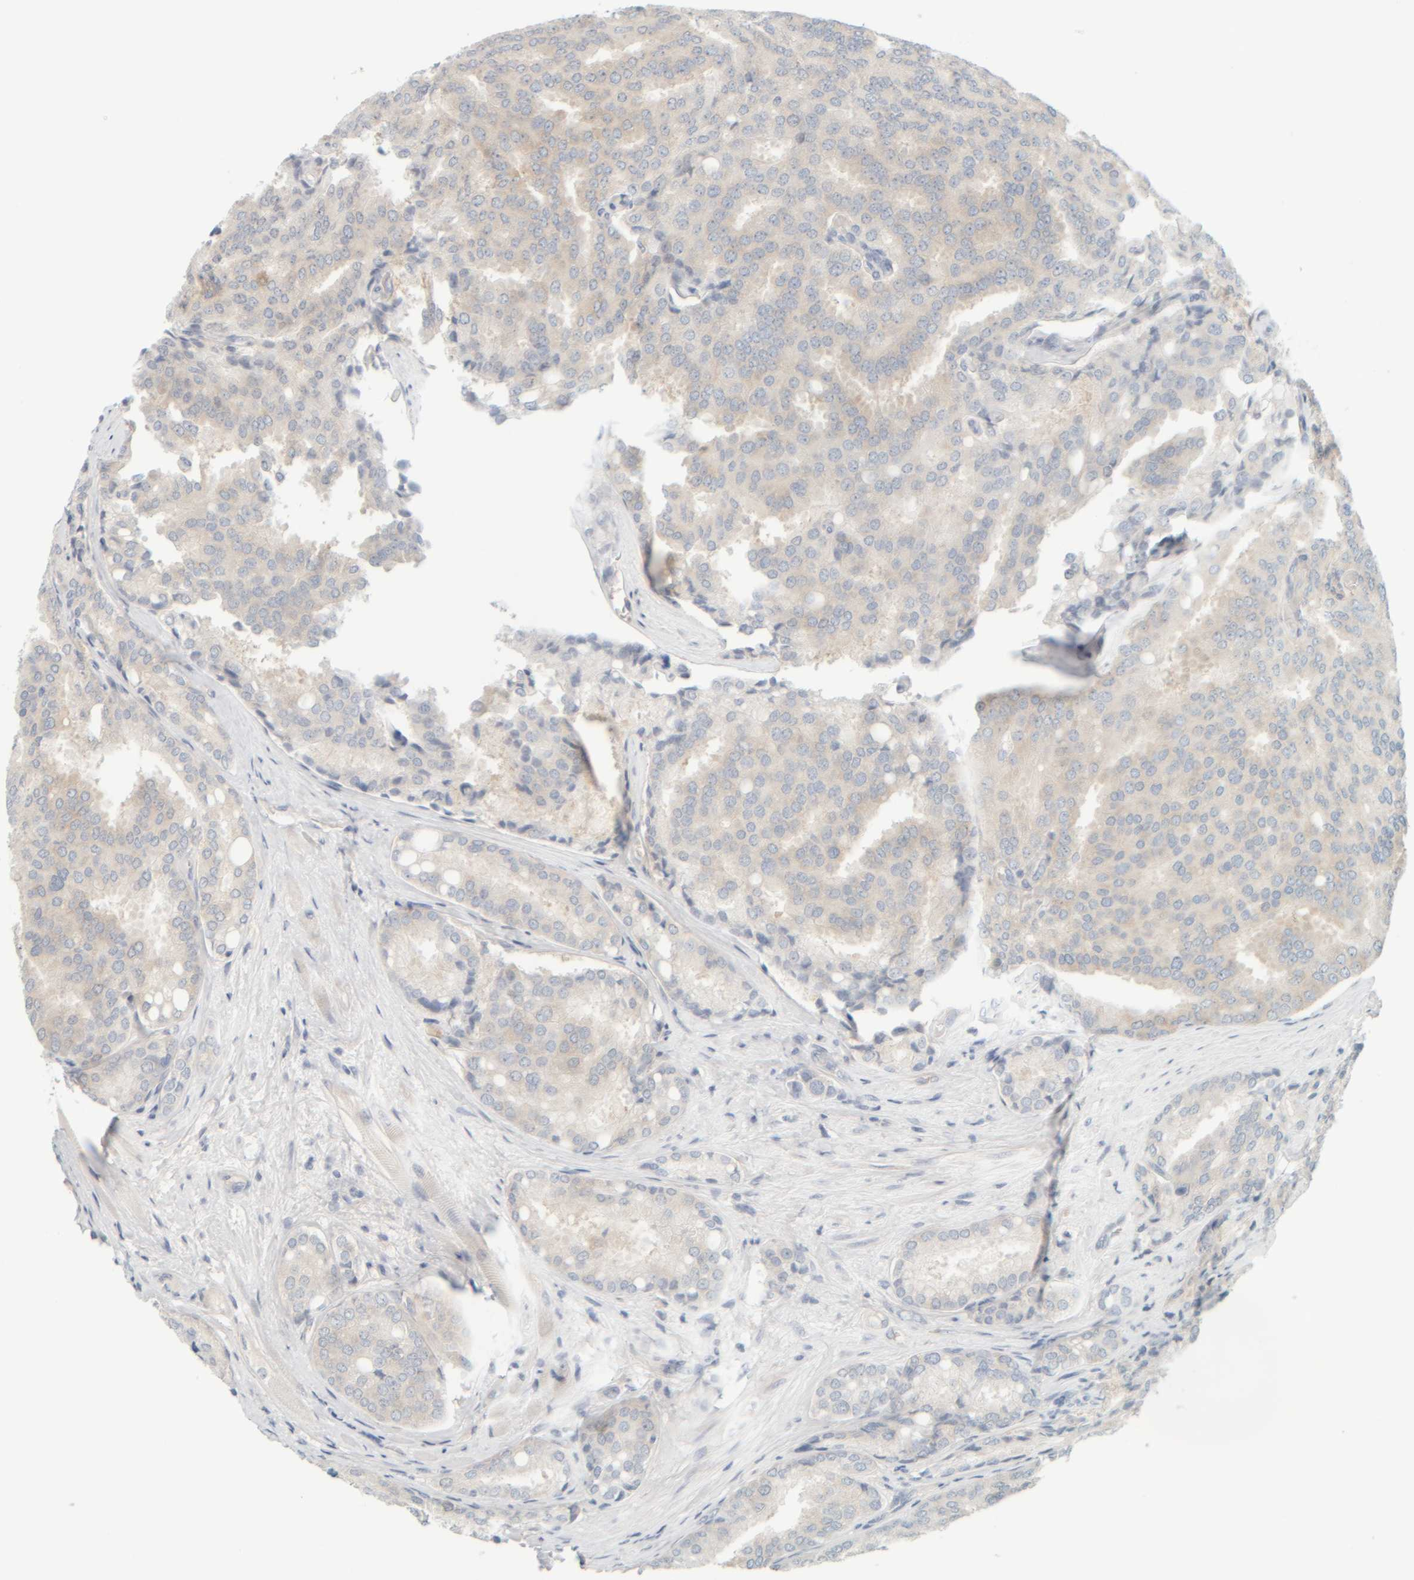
{"staining": {"intensity": "weak", "quantity": "25%-75%", "location": "cytoplasmic/membranous"}, "tissue": "prostate cancer", "cell_type": "Tumor cells", "image_type": "cancer", "snomed": [{"axis": "morphology", "description": "Adenocarcinoma, High grade"}, {"axis": "topography", "description": "Prostate"}], "caption": "Immunohistochemistry (IHC) micrograph of neoplastic tissue: high-grade adenocarcinoma (prostate) stained using immunohistochemistry displays low levels of weak protein expression localized specifically in the cytoplasmic/membranous of tumor cells, appearing as a cytoplasmic/membranous brown color.", "gene": "PTGES3L-AARSD1", "patient": {"sex": "male", "age": 50}}